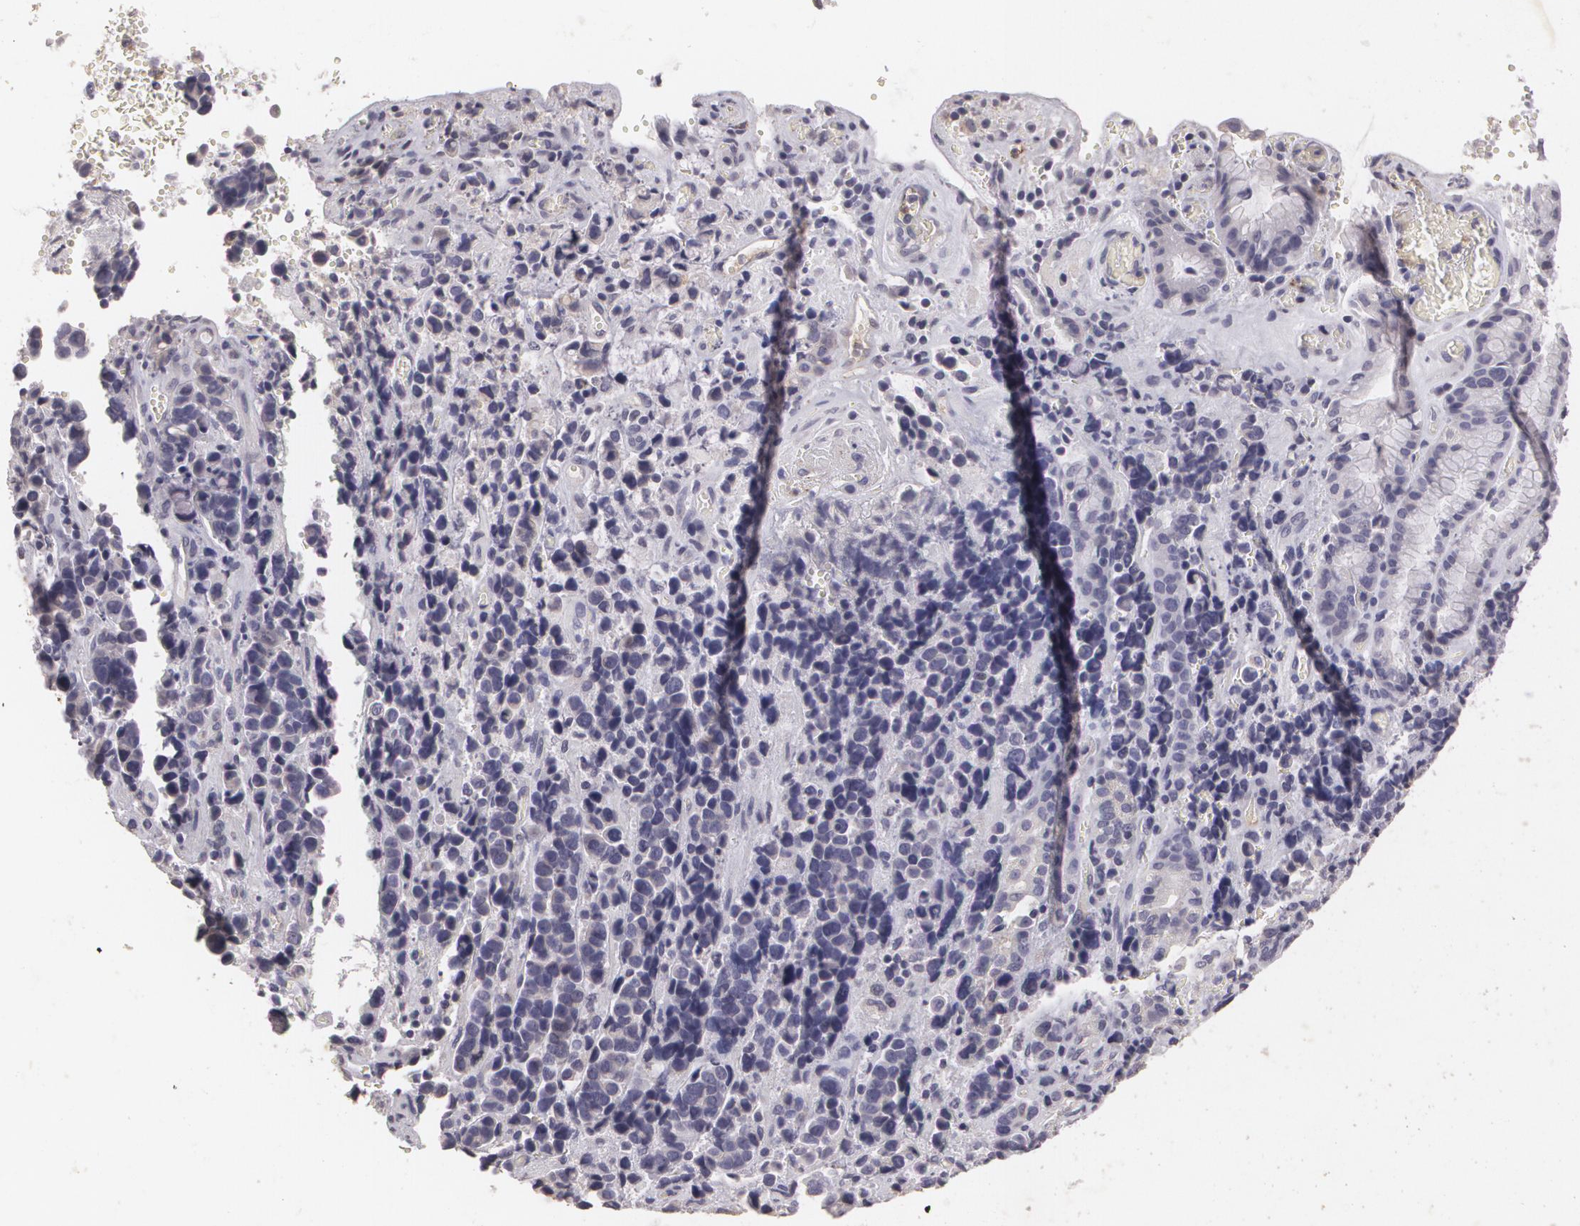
{"staining": {"intensity": "negative", "quantity": "none", "location": "none"}, "tissue": "stomach cancer", "cell_type": "Tumor cells", "image_type": "cancer", "snomed": [{"axis": "morphology", "description": "Adenocarcinoma, NOS"}, {"axis": "topography", "description": "Stomach, upper"}], "caption": "Stomach cancer (adenocarcinoma) was stained to show a protein in brown. There is no significant expression in tumor cells.", "gene": "KCNA4", "patient": {"sex": "male", "age": 71}}